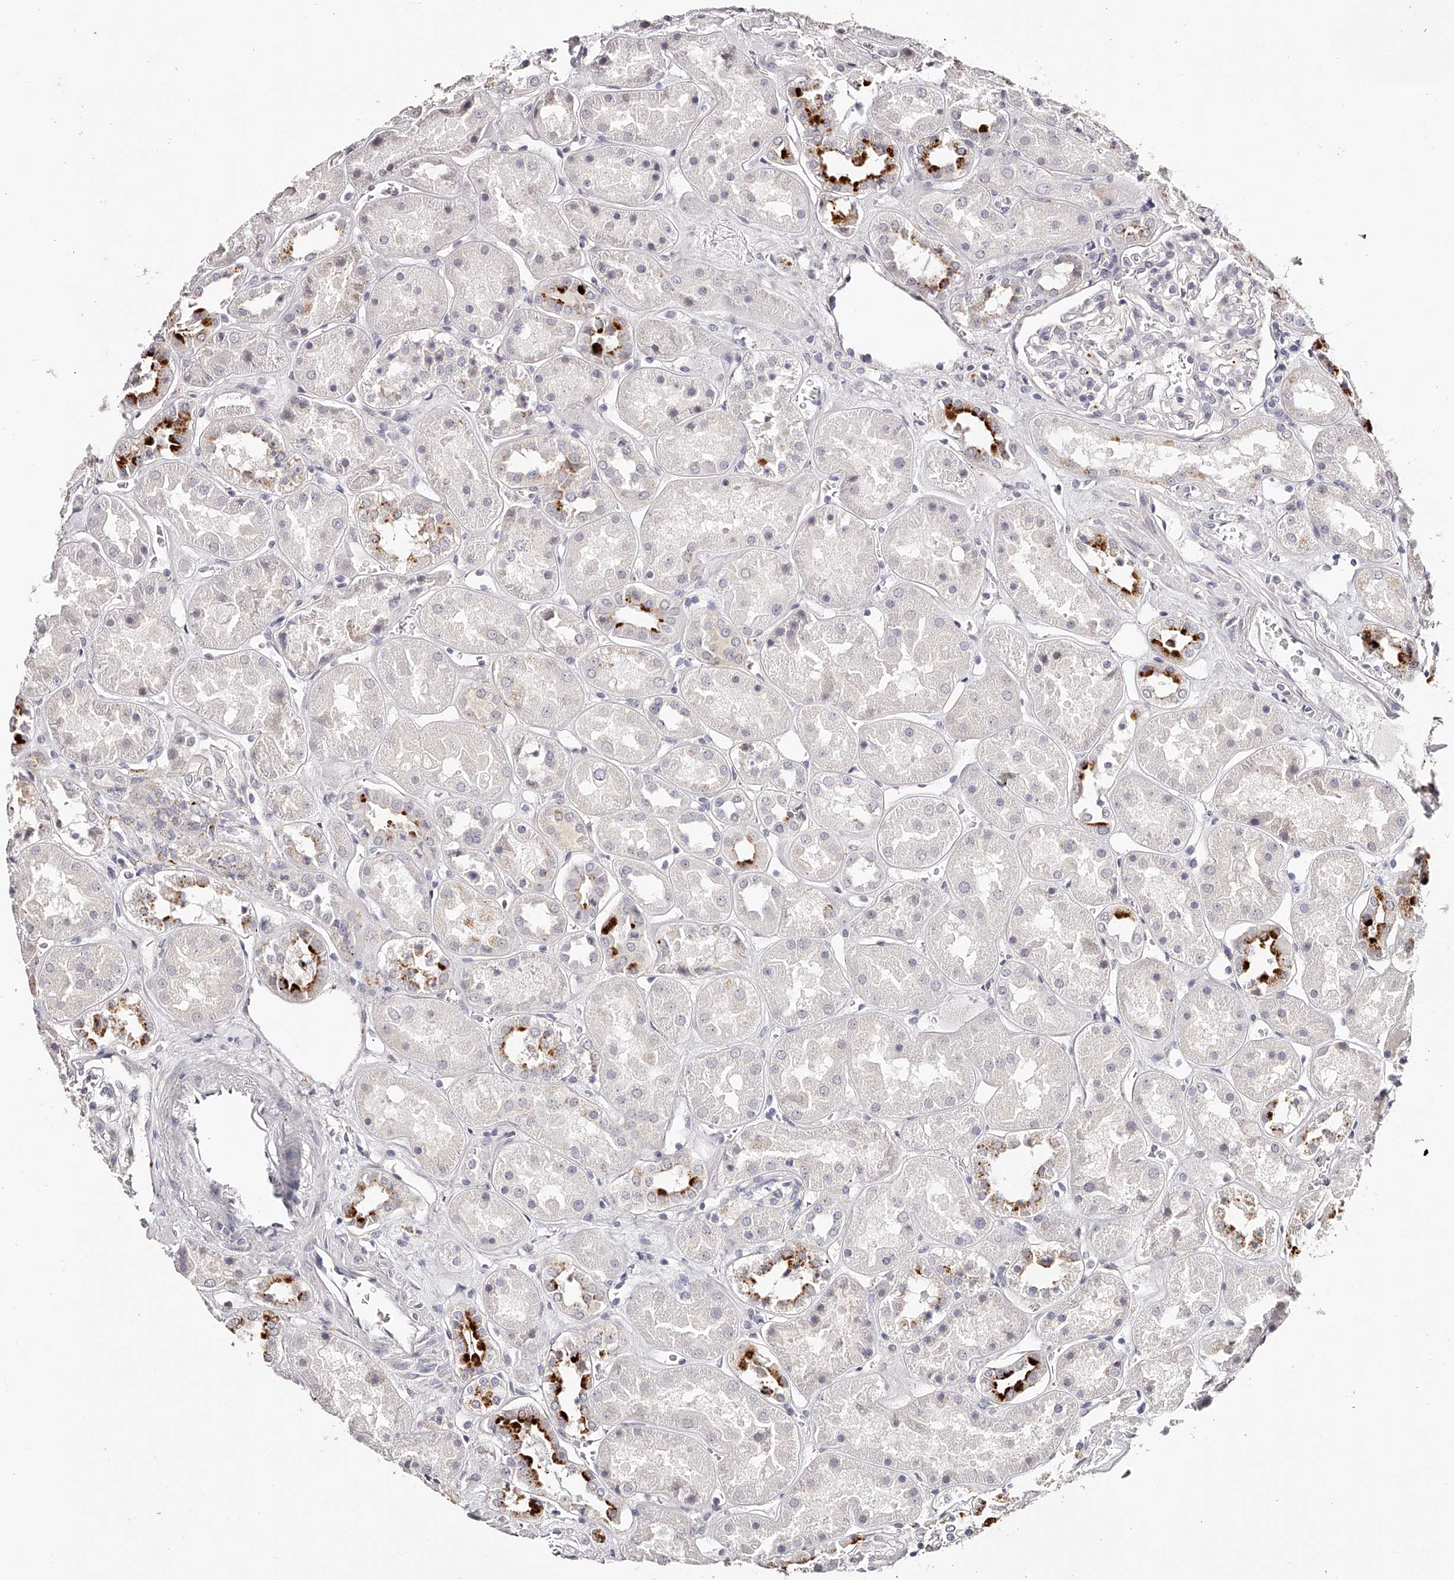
{"staining": {"intensity": "negative", "quantity": "none", "location": "none"}, "tissue": "kidney", "cell_type": "Cells in glomeruli", "image_type": "normal", "snomed": [{"axis": "morphology", "description": "Normal tissue, NOS"}, {"axis": "topography", "description": "Kidney"}], "caption": "Immunohistochemical staining of normal kidney shows no significant expression in cells in glomeruli. Nuclei are stained in blue.", "gene": "SLC35D3", "patient": {"sex": "male", "age": 70}}